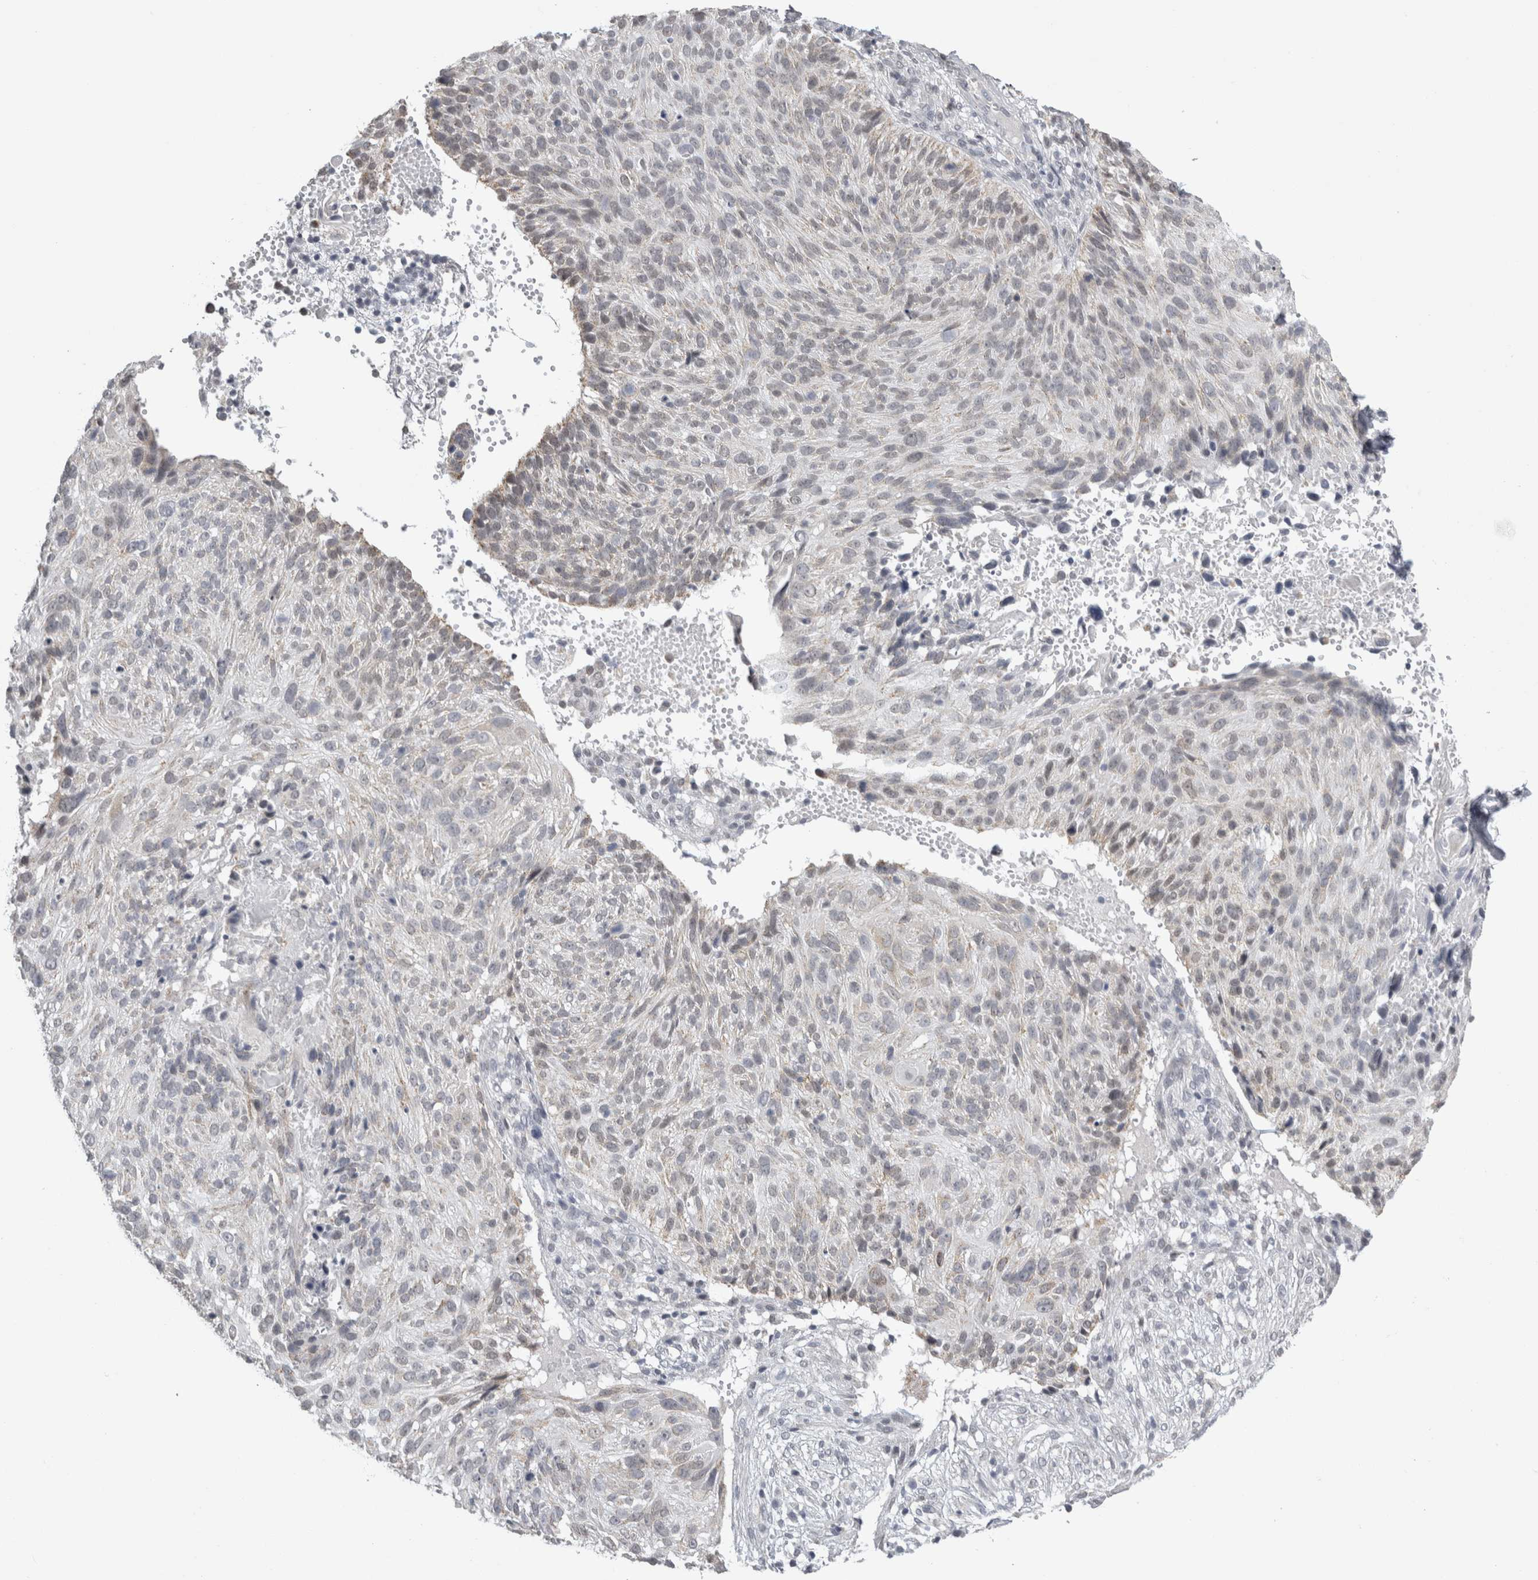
{"staining": {"intensity": "negative", "quantity": "none", "location": "none"}, "tissue": "cervical cancer", "cell_type": "Tumor cells", "image_type": "cancer", "snomed": [{"axis": "morphology", "description": "Squamous cell carcinoma, NOS"}, {"axis": "topography", "description": "Cervix"}], "caption": "This micrograph is of cervical squamous cell carcinoma stained with immunohistochemistry to label a protein in brown with the nuclei are counter-stained blue. There is no staining in tumor cells.", "gene": "PLIN1", "patient": {"sex": "female", "age": 74}}